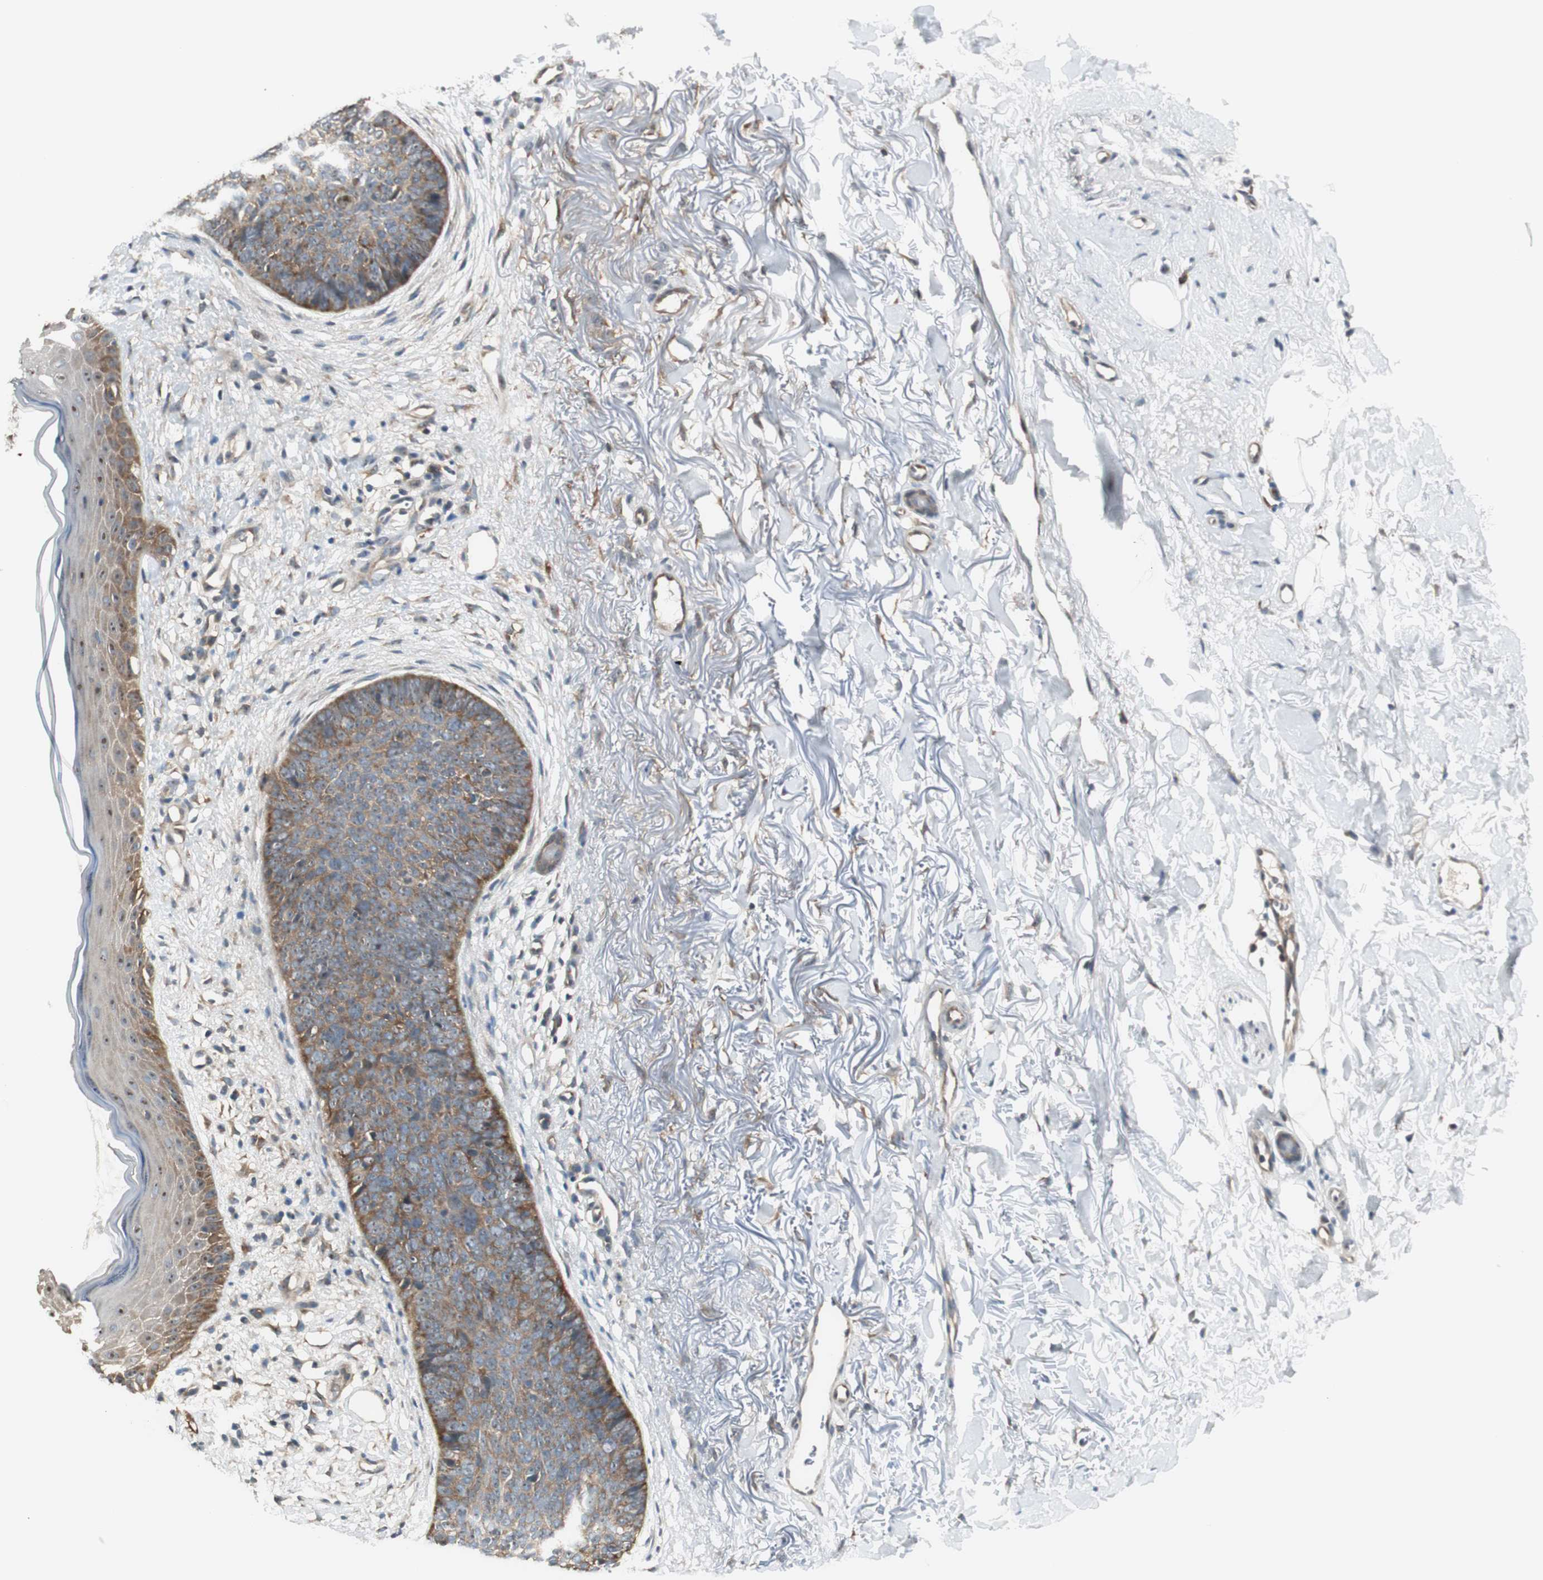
{"staining": {"intensity": "weak", "quantity": "<25%", "location": "cytoplasmic/membranous"}, "tissue": "skin cancer", "cell_type": "Tumor cells", "image_type": "cancer", "snomed": [{"axis": "morphology", "description": "Basal cell carcinoma"}, {"axis": "topography", "description": "Skin"}], "caption": "This is an immunohistochemistry histopathology image of human basal cell carcinoma (skin). There is no staining in tumor cells.", "gene": "IPO5", "patient": {"sex": "female", "age": 70}}